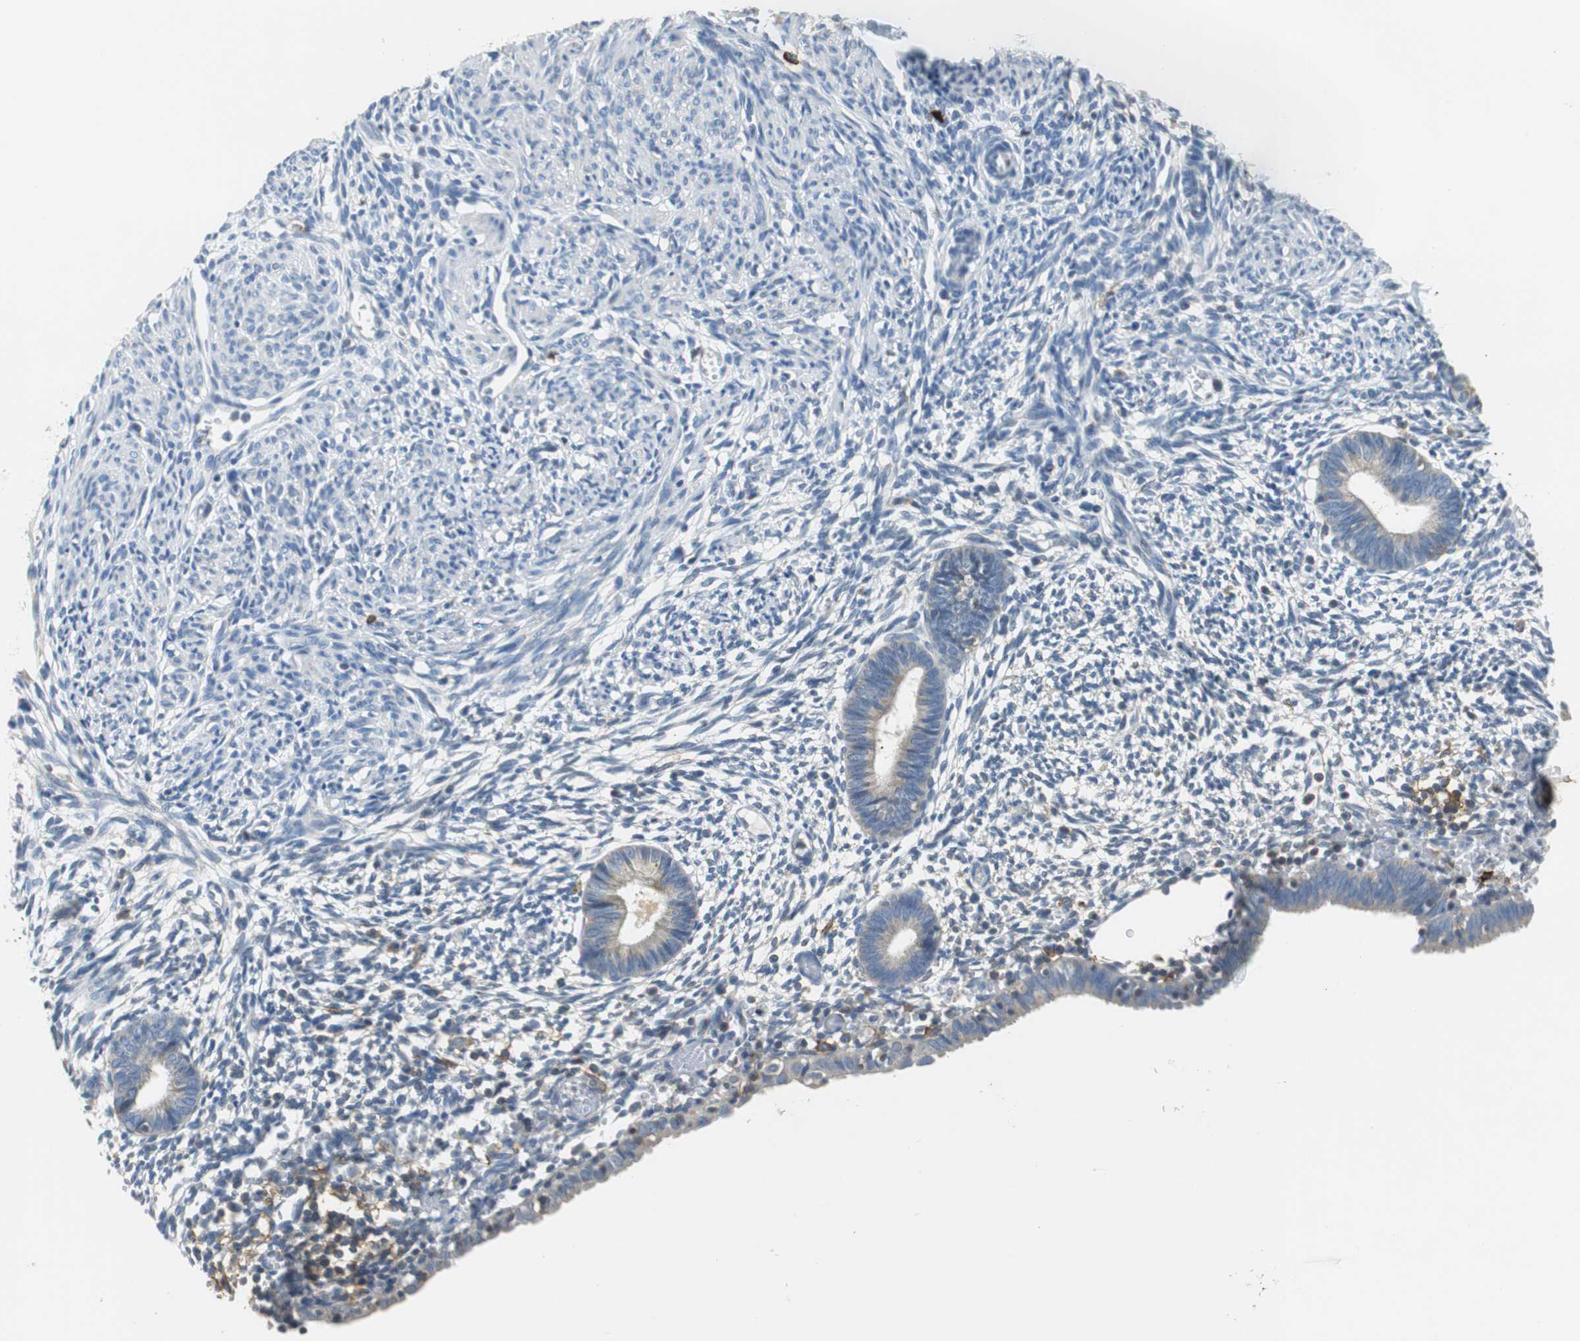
{"staining": {"intensity": "negative", "quantity": "none", "location": "none"}, "tissue": "endometrium", "cell_type": "Cells in endometrial stroma", "image_type": "normal", "snomed": [{"axis": "morphology", "description": "Normal tissue, NOS"}, {"axis": "morphology", "description": "Atrophy, NOS"}, {"axis": "topography", "description": "Uterus"}, {"axis": "topography", "description": "Endometrium"}], "caption": "Immunohistochemistry histopathology image of benign endometrium: human endometrium stained with DAB displays no significant protein staining in cells in endometrial stroma.", "gene": "CPA3", "patient": {"sex": "female", "age": 68}}